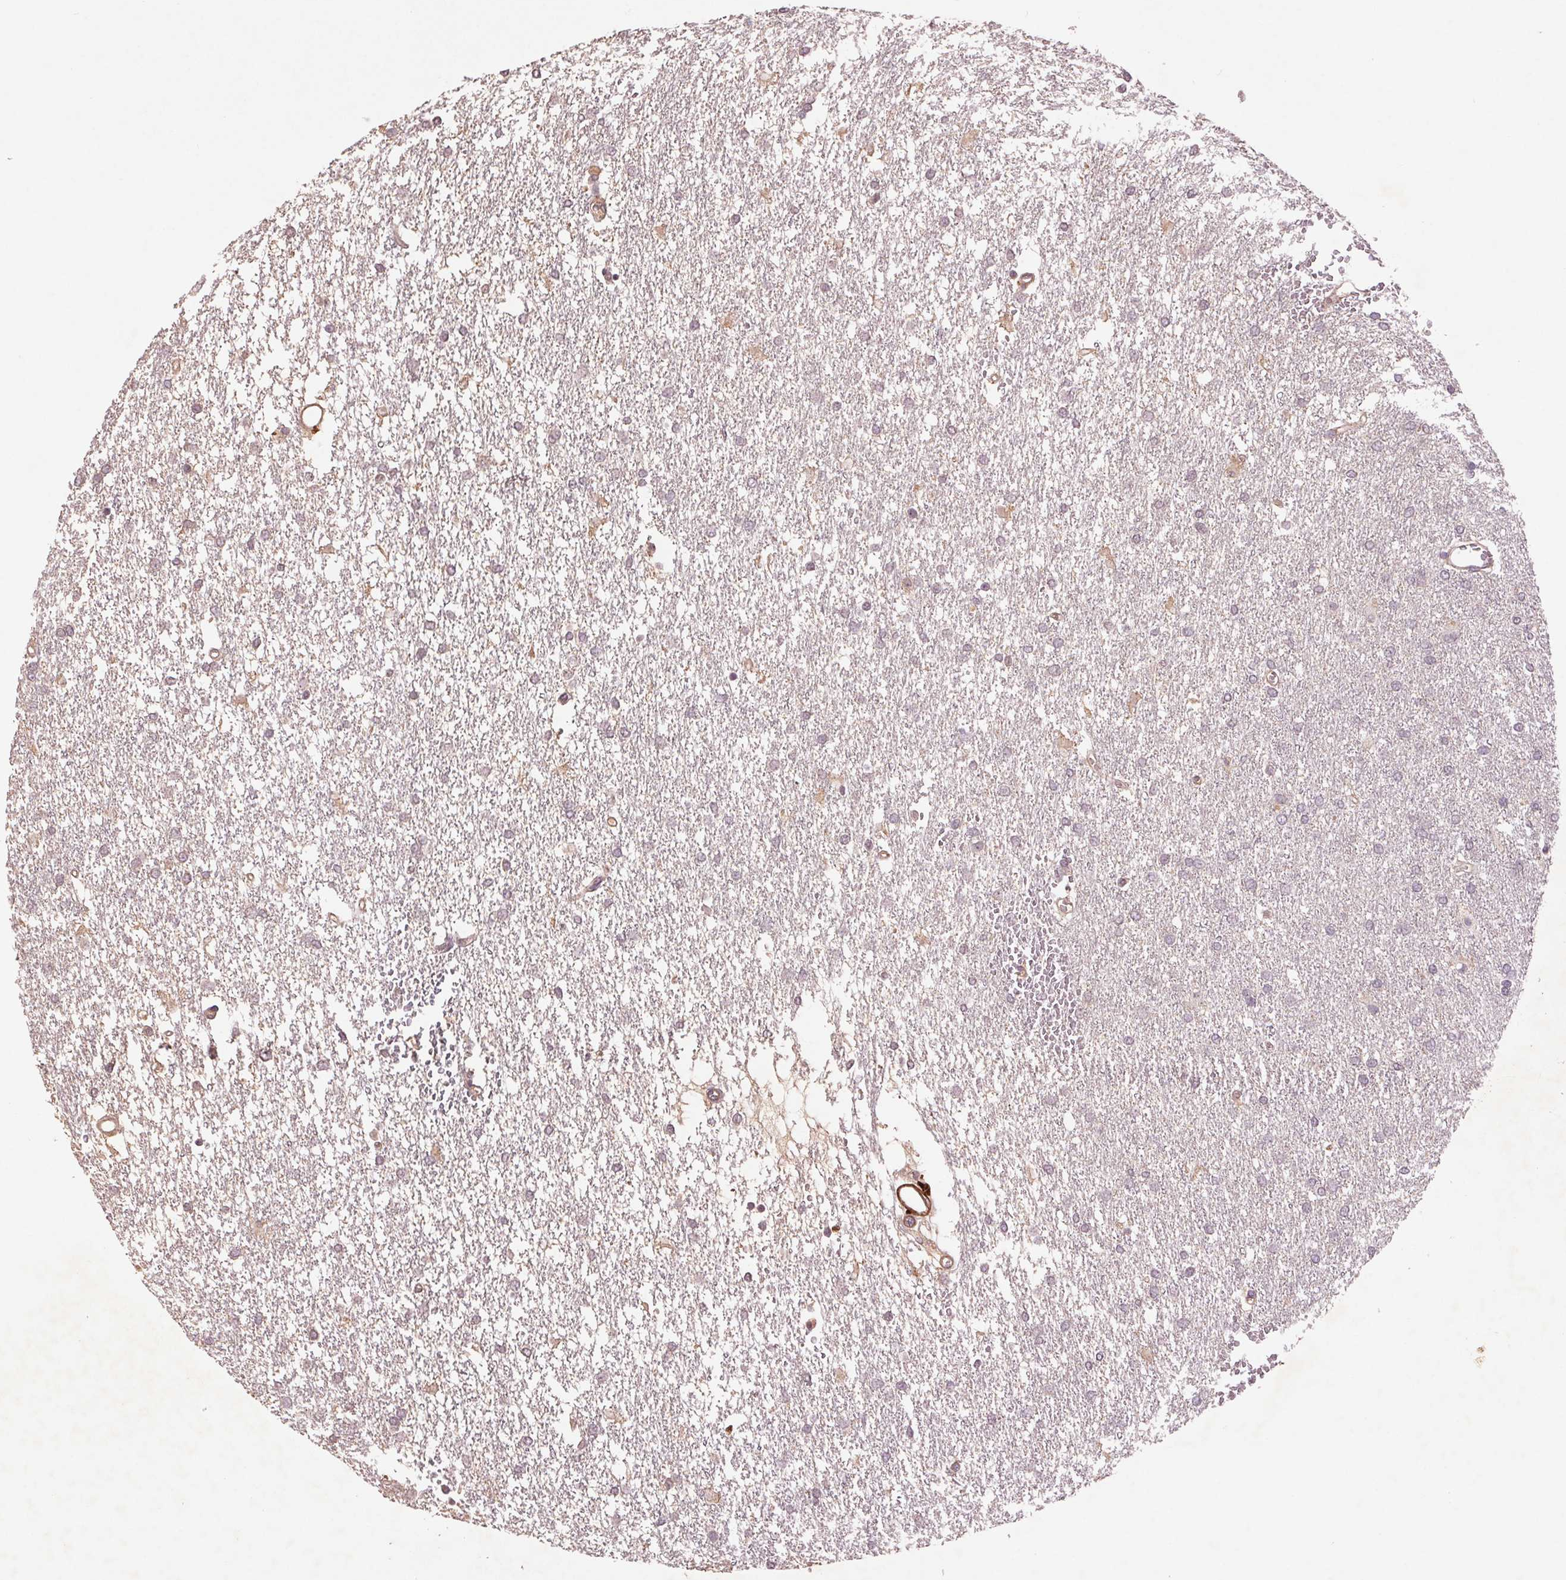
{"staining": {"intensity": "negative", "quantity": "none", "location": "none"}, "tissue": "glioma", "cell_type": "Tumor cells", "image_type": "cancer", "snomed": [{"axis": "morphology", "description": "Glioma, malignant, High grade"}, {"axis": "topography", "description": "Brain"}], "caption": "This micrograph is of malignant glioma (high-grade) stained with immunohistochemistry (IHC) to label a protein in brown with the nuclei are counter-stained blue. There is no expression in tumor cells.", "gene": "SMLR1", "patient": {"sex": "female", "age": 61}}